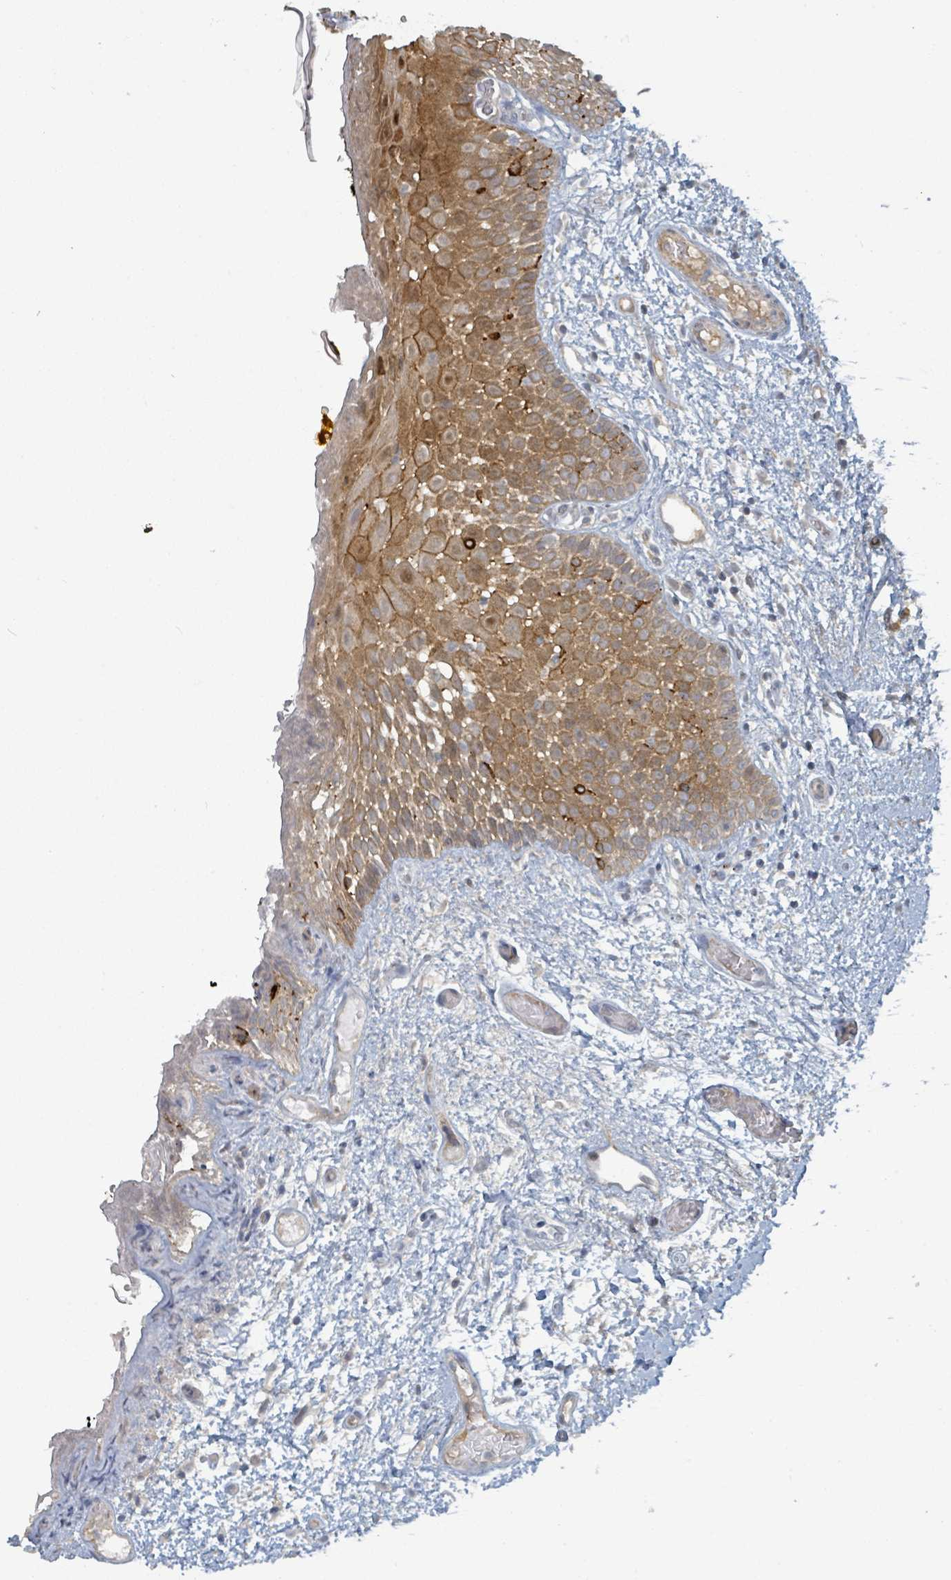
{"staining": {"intensity": "moderate", "quantity": ">75%", "location": "cytoplasmic/membranous"}, "tissue": "oral mucosa", "cell_type": "Squamous epithelial cells", "image_type": "normal", "snomed": [{"axis": "morphology", "description": "Normal tissue, NOS"}, {"axis": "morphology", "description": "Squamous cell carcinoma, NOS"}, {"axis": "topography", "description": "Oral tissue"}, {"axis": "topography", "description": "Tounge, NOS"}, {"axis": "topography", "description": "Head-Neck"}], "caption": "Approximately >75% of squamous epithelial cells in unremarkable oral mucosa show moderate cytoplasmic/membranous protein staining as visualized by brown immunohistochemical staining.", "gene": "COL5A3", "patient": {"sex": "male", "age": 76}}